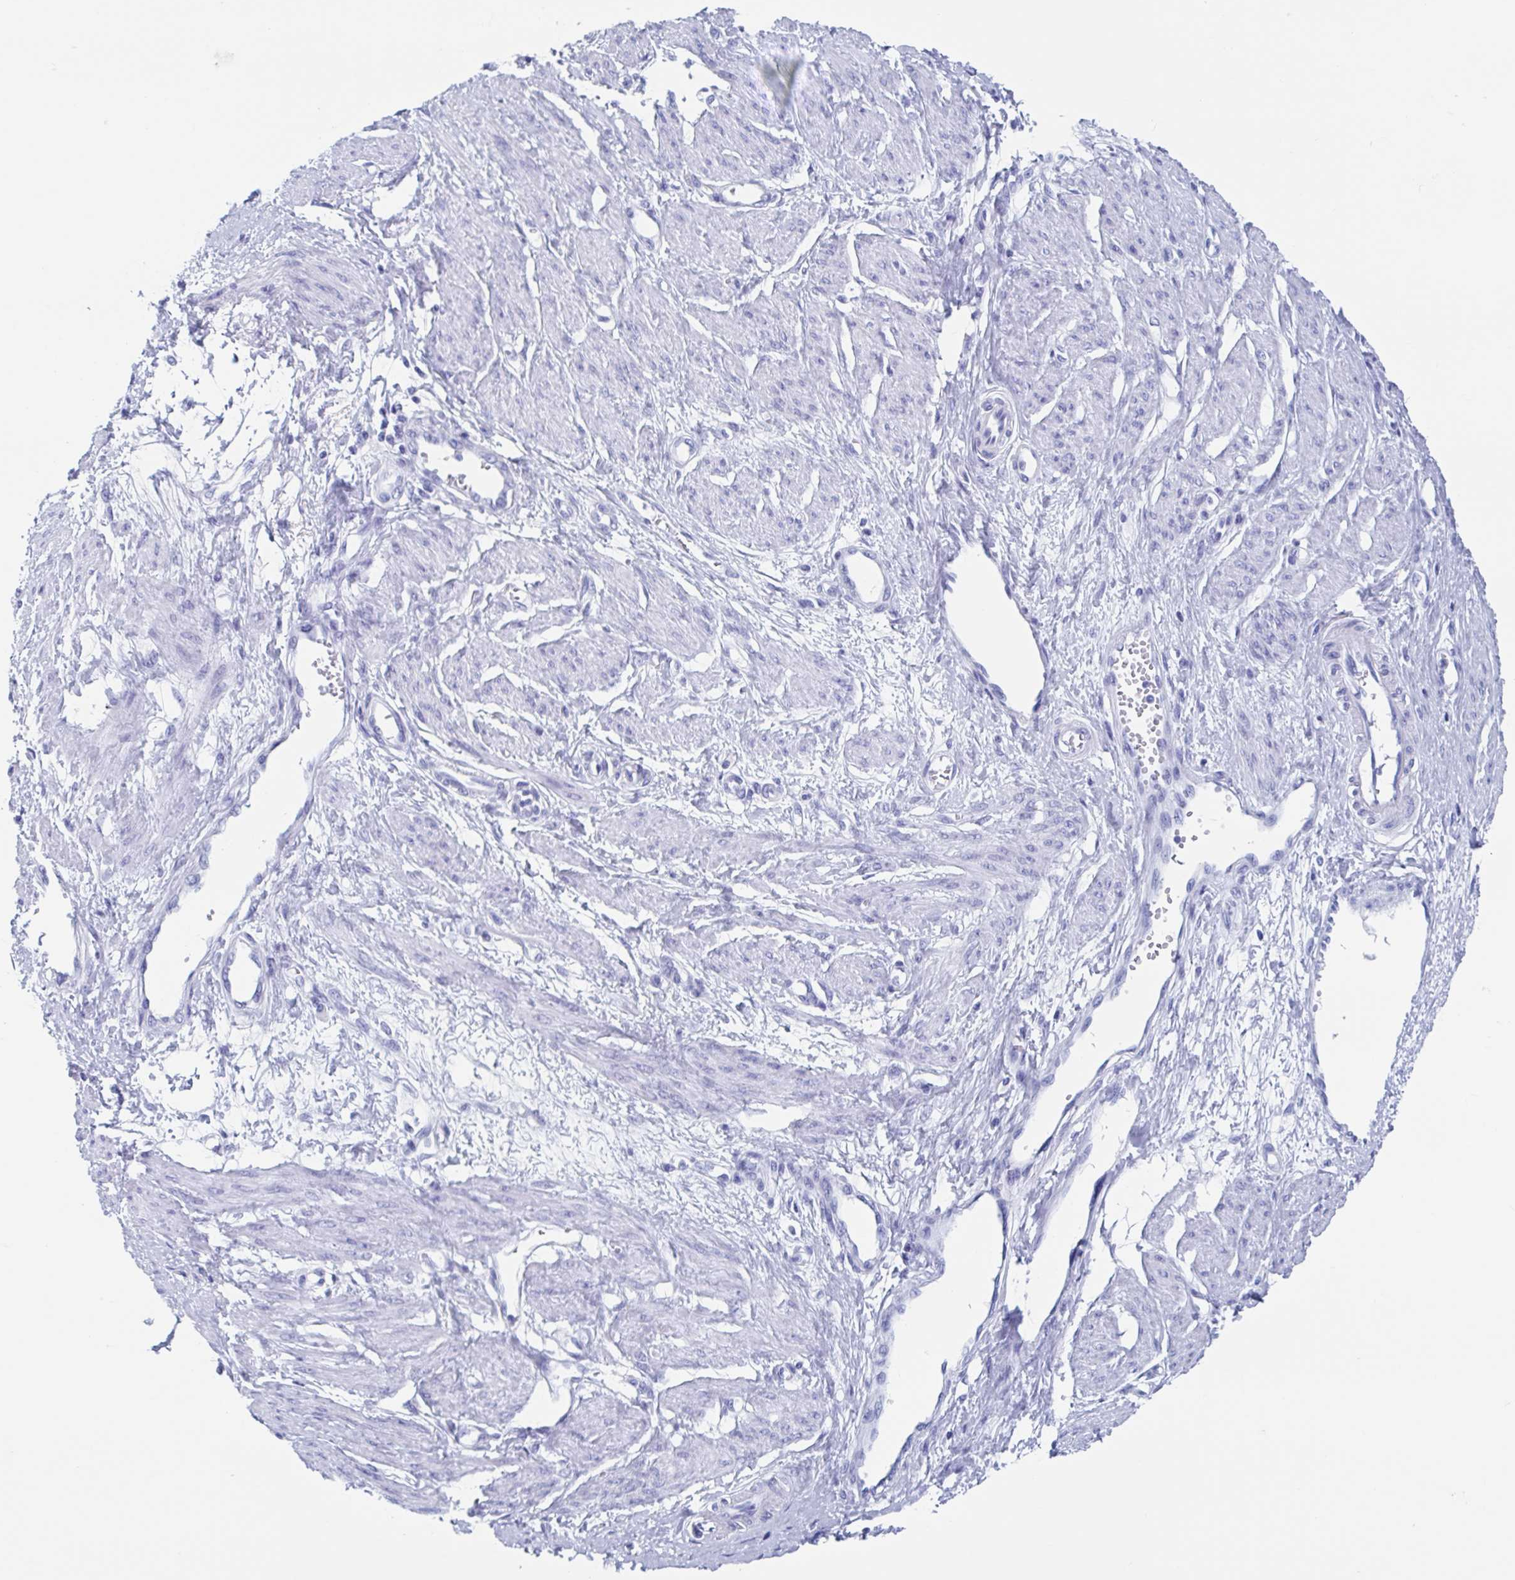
{"staining": {"intensity": "negative", "quantity": "none", "location": "none"}, "tissue": "smooth muscle", "cell_type": "Smooth muscle cells", "image_type": "normal", "snomed": [{"axis": "morphology", "description": "Normal tissue, NOS"}, {"axis": "topography", "description": "Smooth muscle"}, {"axis": "topography", "description": "Uterus"}], "caption": "Immunohistochemistry of unremarkable human smooth muscle reveals no expression in smooth muscle cells.", "gene": "HDGFL1", "patient": {"sex": "female", "age": 39}}